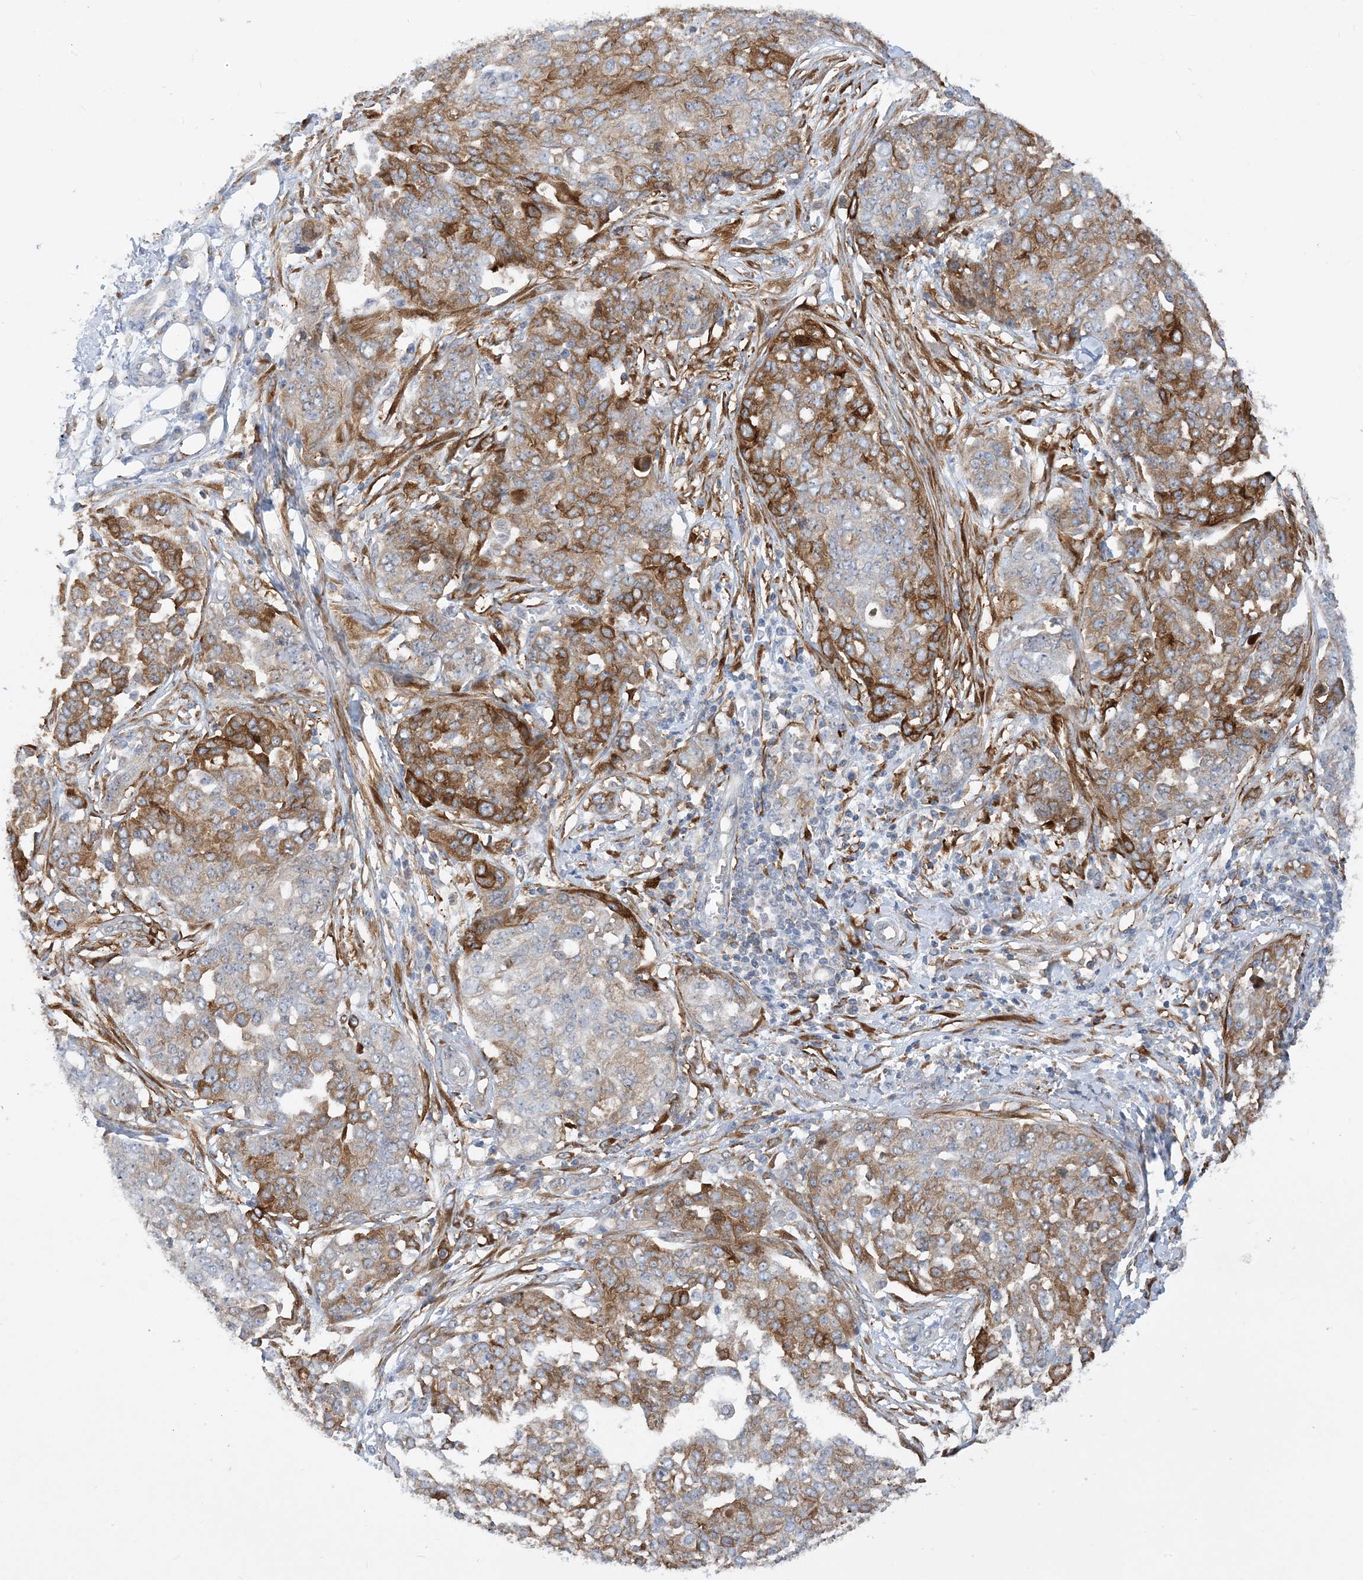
{"staining": {"intensity": "moderate", "quantity": ">75%", "location": "cytoplasmic/membranous"}, "tissue": "ovarian cancer", "cell_type": "Tumor cells", "image_type": "cancer", "snomed": [{"axis": "morphology", "description": "Cystadenocarcinoma, serous, NOS"}, {"axis": "topography", "description": "Soft tissue"}, {"axis": "topography", "description": "Ovary"}], "caption": "Protein staining displays moderate cytoplasmic/membranous positivity in approximately >75% of tumor cells in ovarian cancer (serous cystadenocarcinoma). The protein of interest is shown in brown color, while the nuclei are stained blue.", "gene": "EIF2A", "patient": {"sex": "female", "age": 57}}